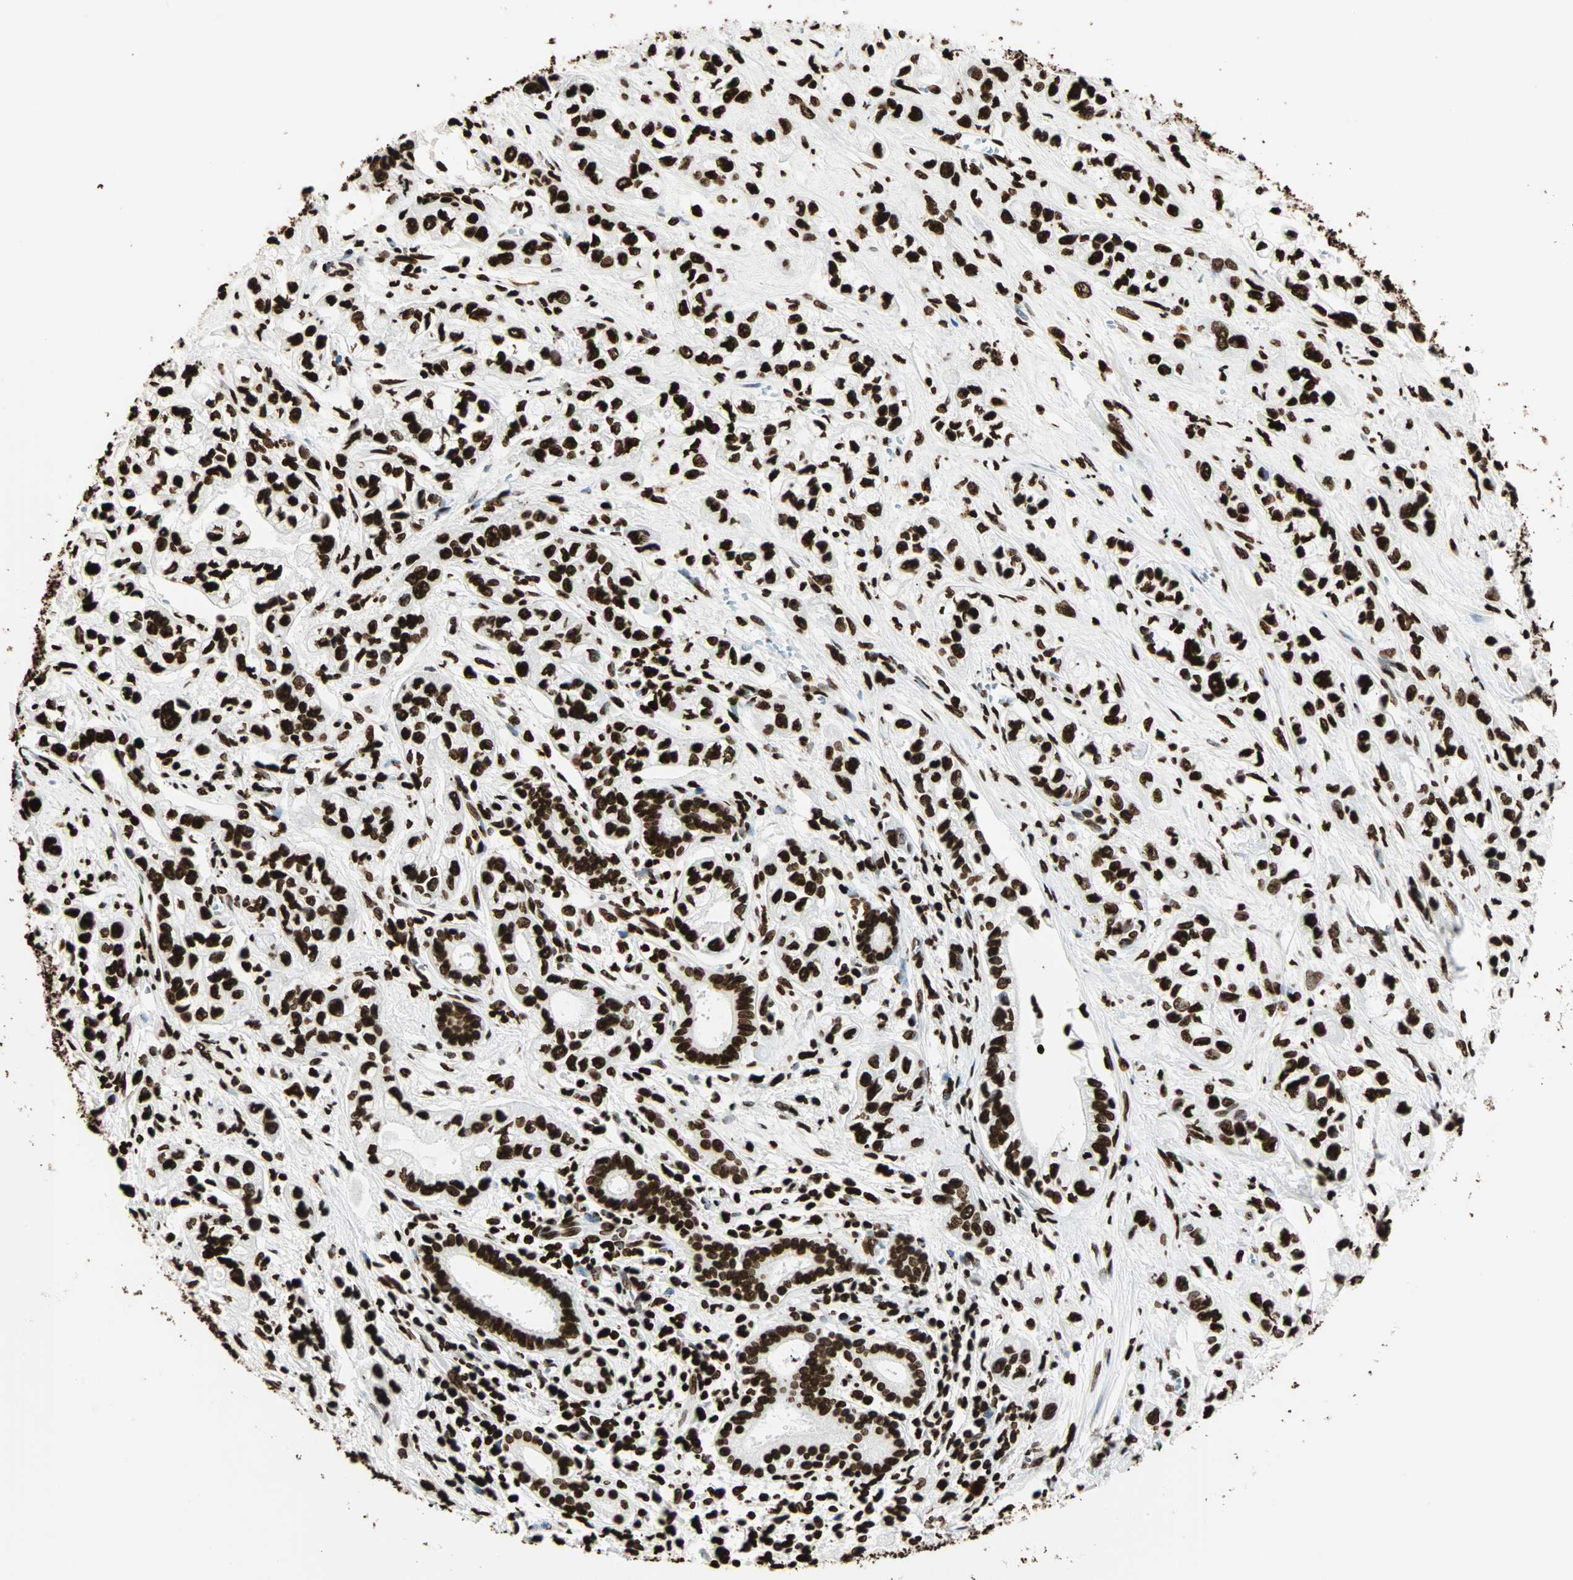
{"staining": {"intensity": "strong", "quantity": ">75%", "location": "nuclear"}, "tissue": "pancreatic cancer", "cell_type": "Tumor cells", "image_type": "cancer", "snomed": [{"axis": "morphology", "description": "Adenocarcinoma, NOS"}, {"axis": "topography", "description": "Pancreas"}], "caption": "DAB immunohistochemical staining of human pancreatic cancer exhibits strong nuclear protein expression in about >75% of tumor cells.", "gene": "GLI2", "patient": {"sex": "male", "age": 74}}